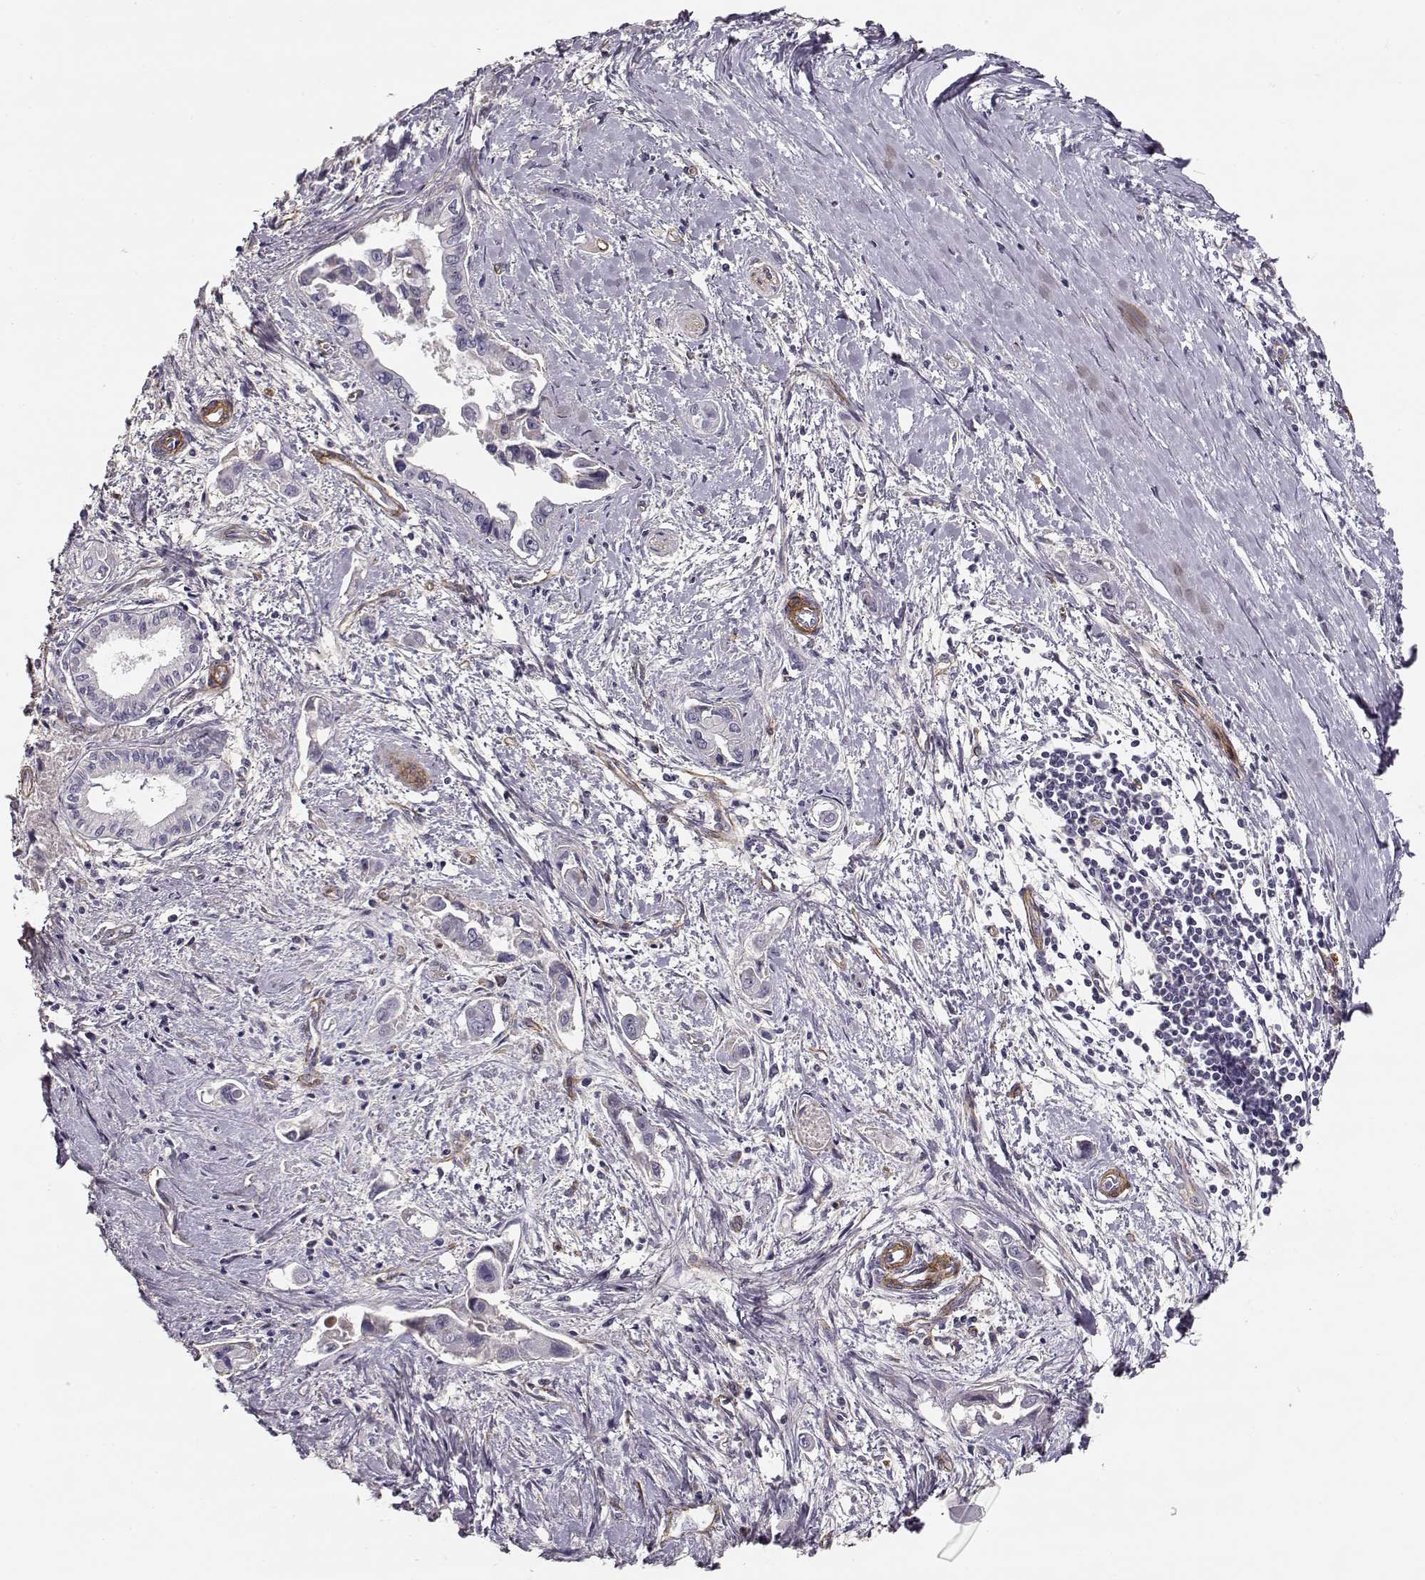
{"staining": {"intensity": "negative", "quantity": "none", "location": "none"}, "tissue": "pancreatic cancer", "cell_type": "Tumor cells", "image_type": "cancer", "snomed": [{"axis": "morphology", "description": "Adenocarcinoma, NOS"}, {"axis": "topography", "description": "Pancreas"}], "caption": "The image shows no staining of tumor cells in pancreatic adenocarcinoma.", "gene": "LAMC1", "patient": {"sex": "male", "age": 60}}